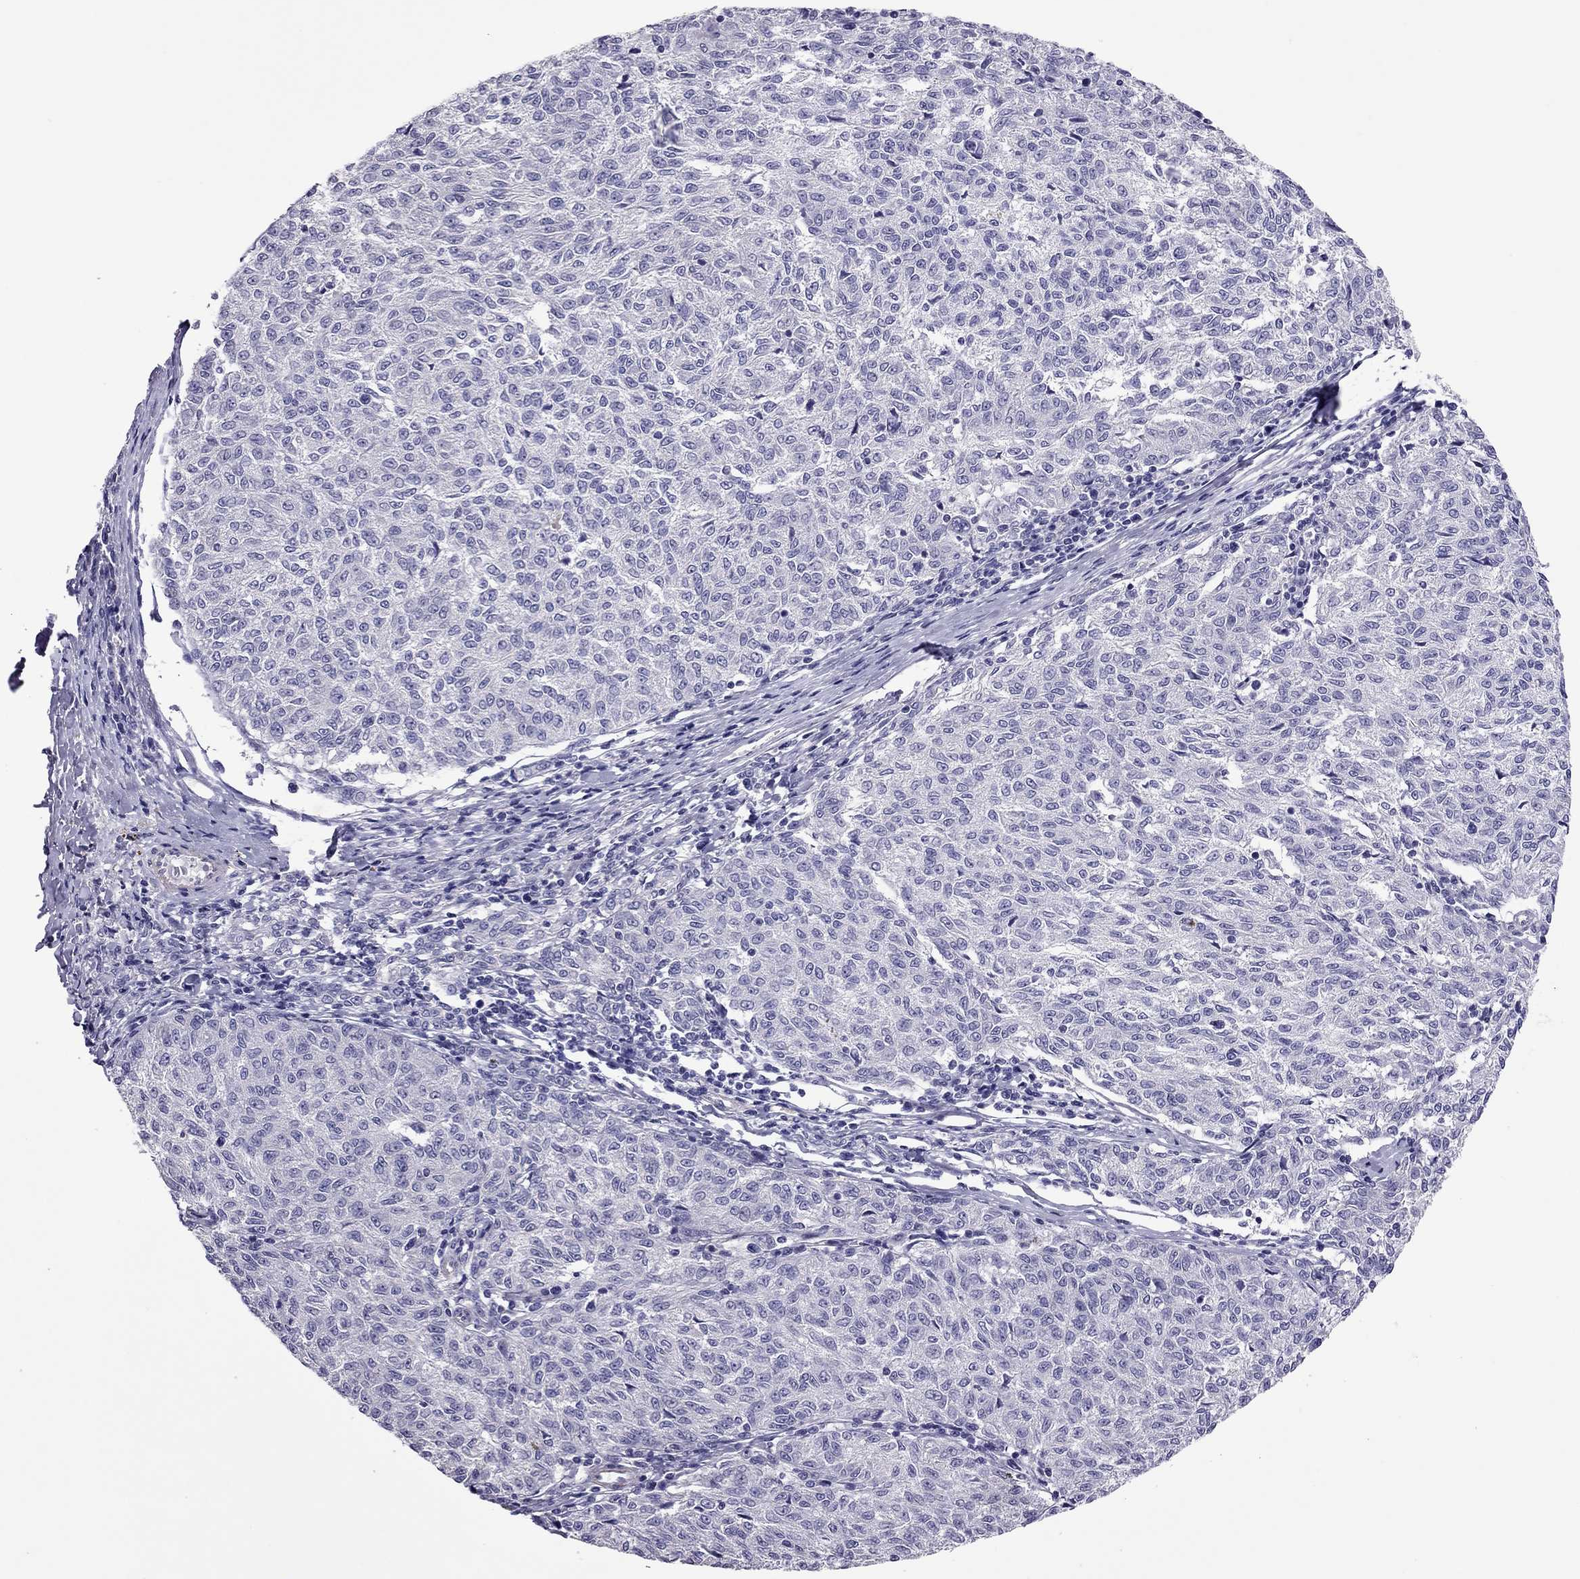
{"staining": {"intensity": "negative", "quantity": "none", "location": "none"}, "tissue": "melanoma", "cell_type": "Tumor cells", "image_type": "cancer", "snomed": [{"axis": "morphology", "description": "Malignant melanoma, NOS"}, {"axis": "topography", "description": "Skin"}], "caption": "DAB immunohistochemical staining of melanoma reveals no significant positivity in tumor cells.", "gene": "SLC16A8", "patient": {"sex": "female", "age": 72}}